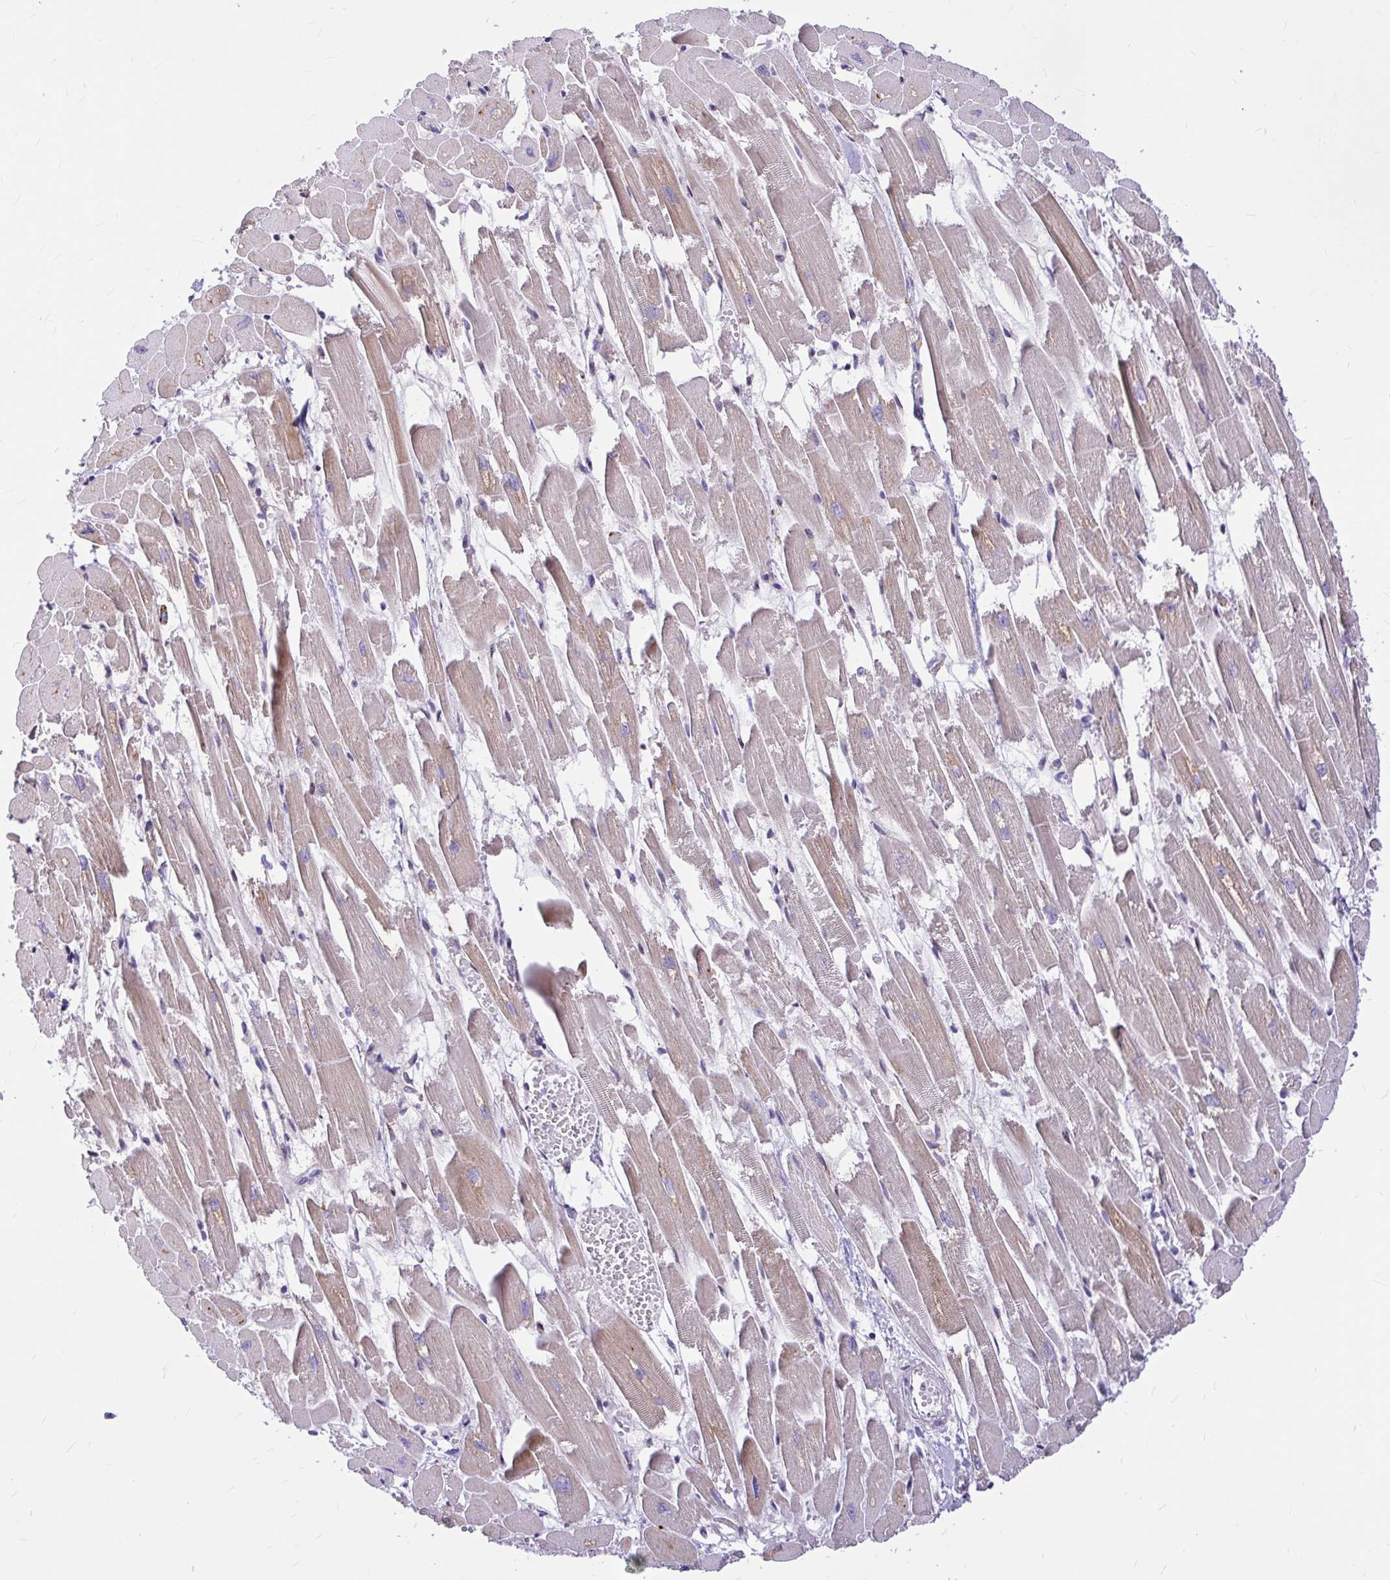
{"staining": {"intensity": "moderate", "quantity": "25%-75%", "location": "cytoplasmic/membranous"}, "tissue": "heart muscle", "cell_type": "Cardiomyocytes", "image_type": "normal", "snomed": [{"axis": "morphology", "description": "Normal tissue, NOS"}, {"axis": "topography", "description": "Heart"}], "caption": "Unremarkable heart muscle demonstrates moderate cytoplasmic/membranous expression in about 25%-75% of cardiomyocytes, visualized by immunohistochemistry.", "gene": "GABBR2", "patient": {"sex": "female", "age": 52}}